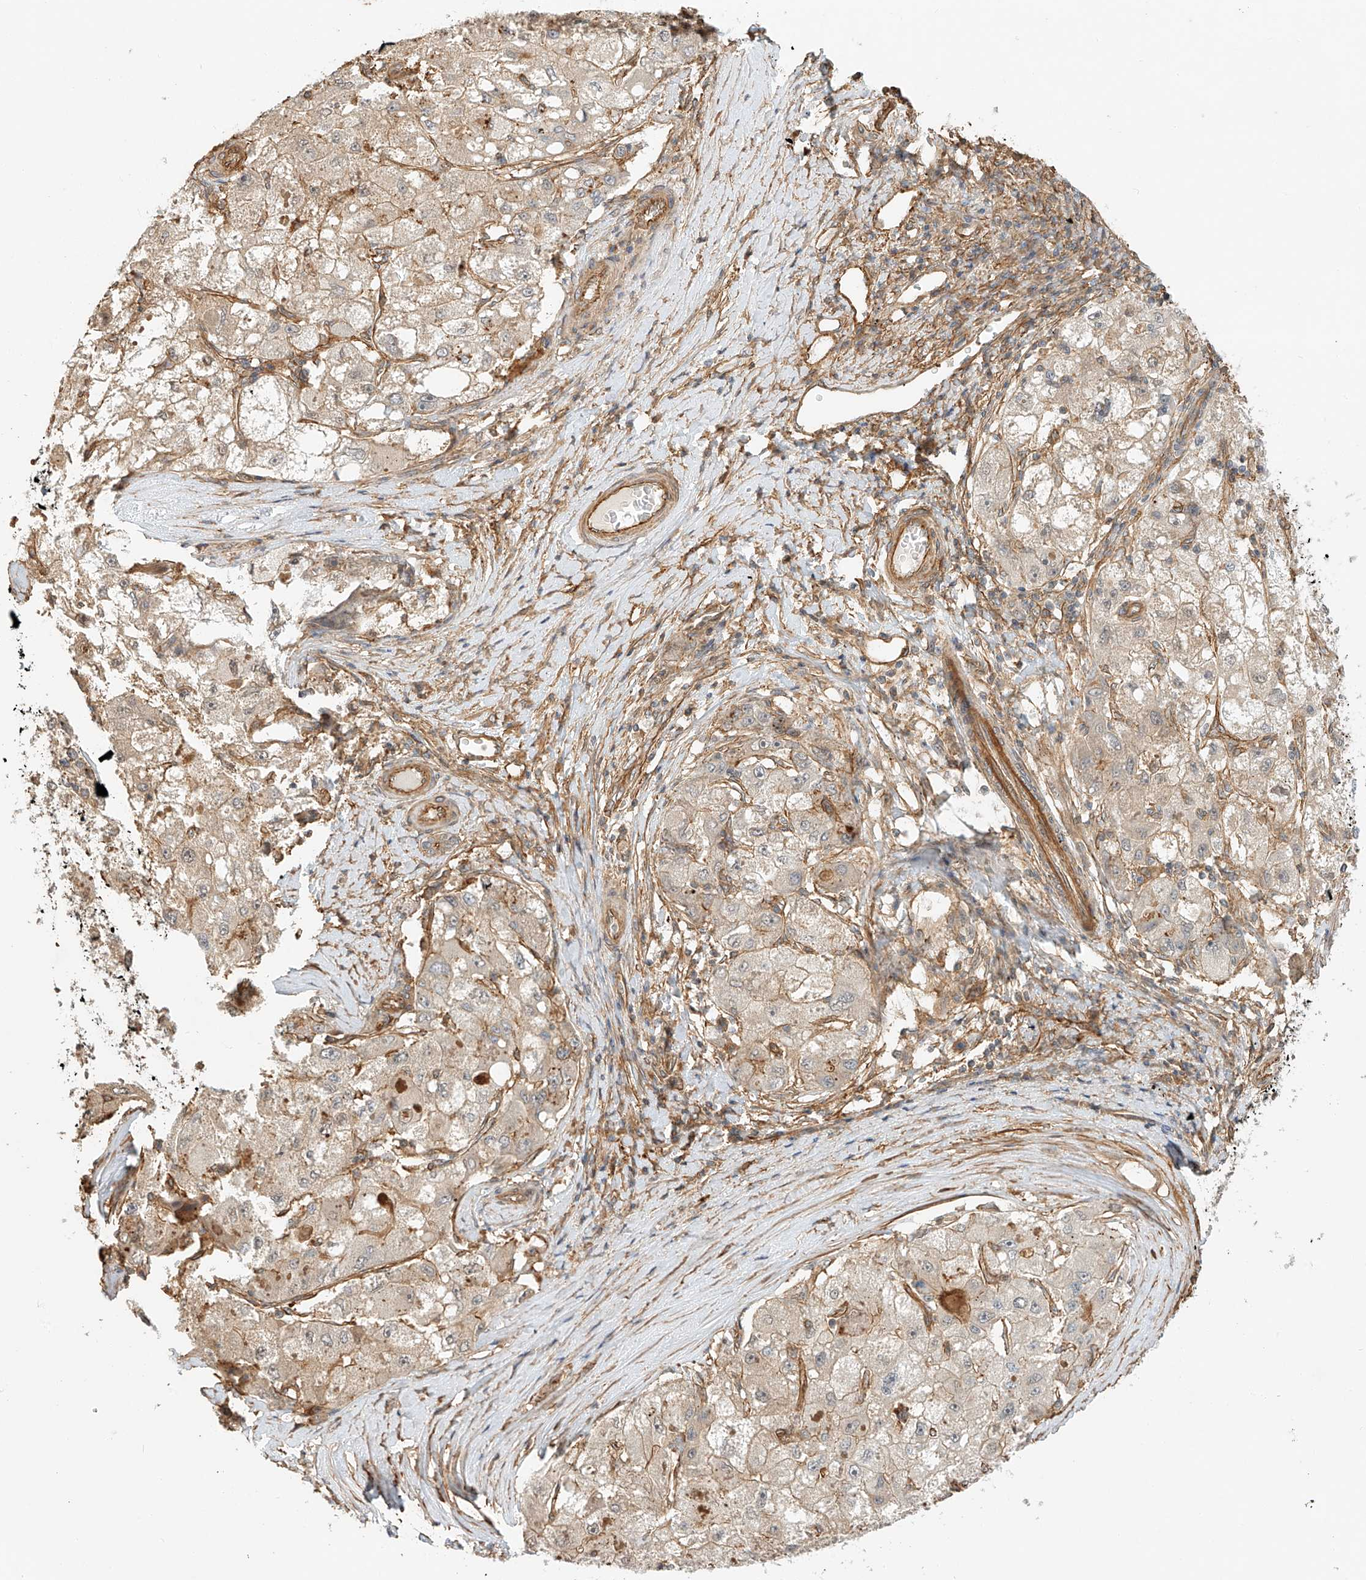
{"staining": {"intensity": "weak", "quantity": "25%-75%", "location": "cytoplasmic/membranous"}, "tissue": "liver cancer", "cell_type": "Tumor cells", "image_type": "cancer", "snomed": [{"axis": "morphology", "description": "Carcinoma, Hepatocellular, NOS"}, {"axis": "topography", "description": "Liver"}], "caption": "Approximately 25%-75% of tumor cells in liver cancer (hepatocellular carcinoma) display weak cytoplasmic/membranous protein expression as visualized by brown immunohistochemical staining.", "gene": "CSMD3", "patient": {"sex": "male", "age": 80}}